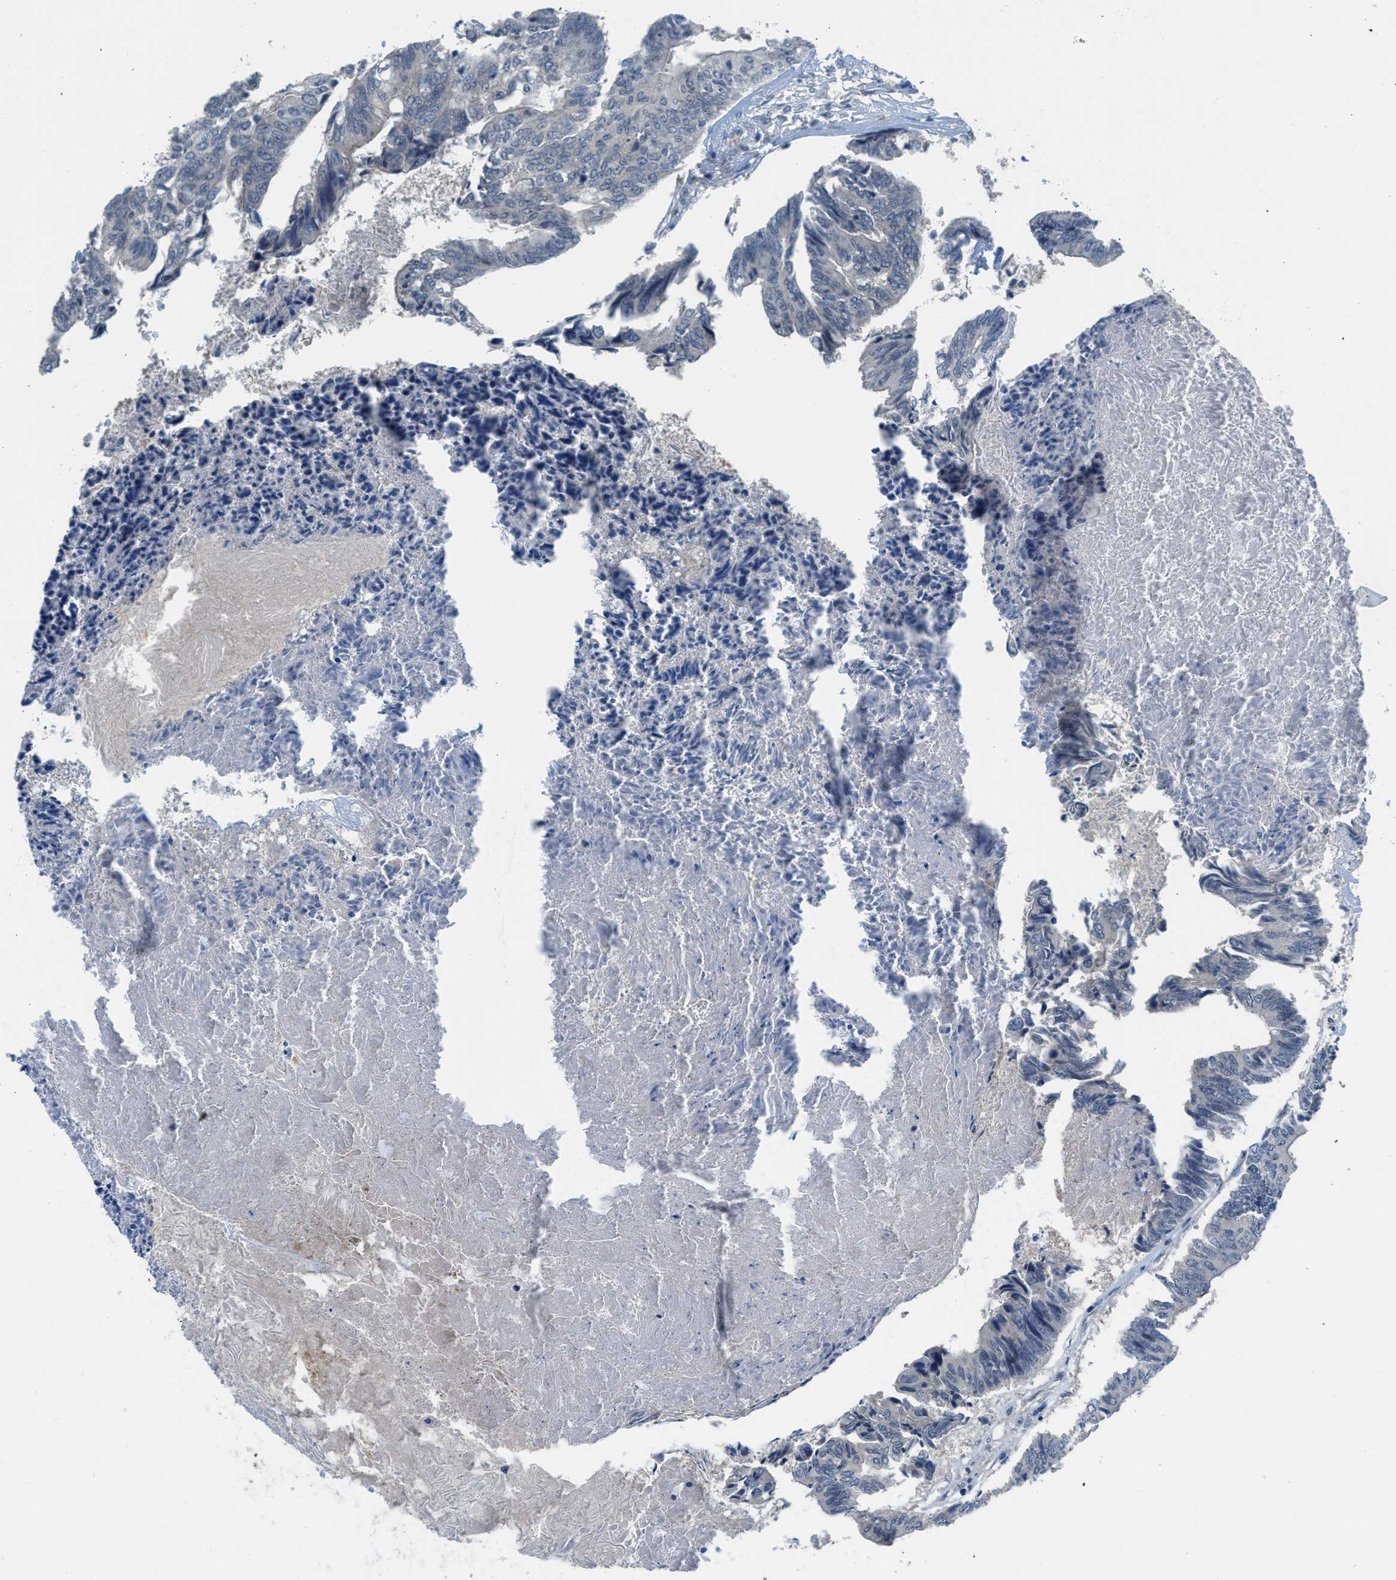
{"staining": {"intensity": "negative", "quantity": "none", "location": "none"}, "tissue": "colorectal cancer", "cell_type": "Tumor cells", "image_type": "cancer", "snomed": [{"axis": "morphology", "description": "Adenocarcinoma, NOS"}, {"axis": "topography", "description": "Rectum"}], "caption": "This is an immunohistochemistry (IHC) micrograph of human adenocarcinoma (colorectal). There is no staining in tumor cells.", "gene": "TNFAIP1", "patient": {"sex": "male", "age": 63}}